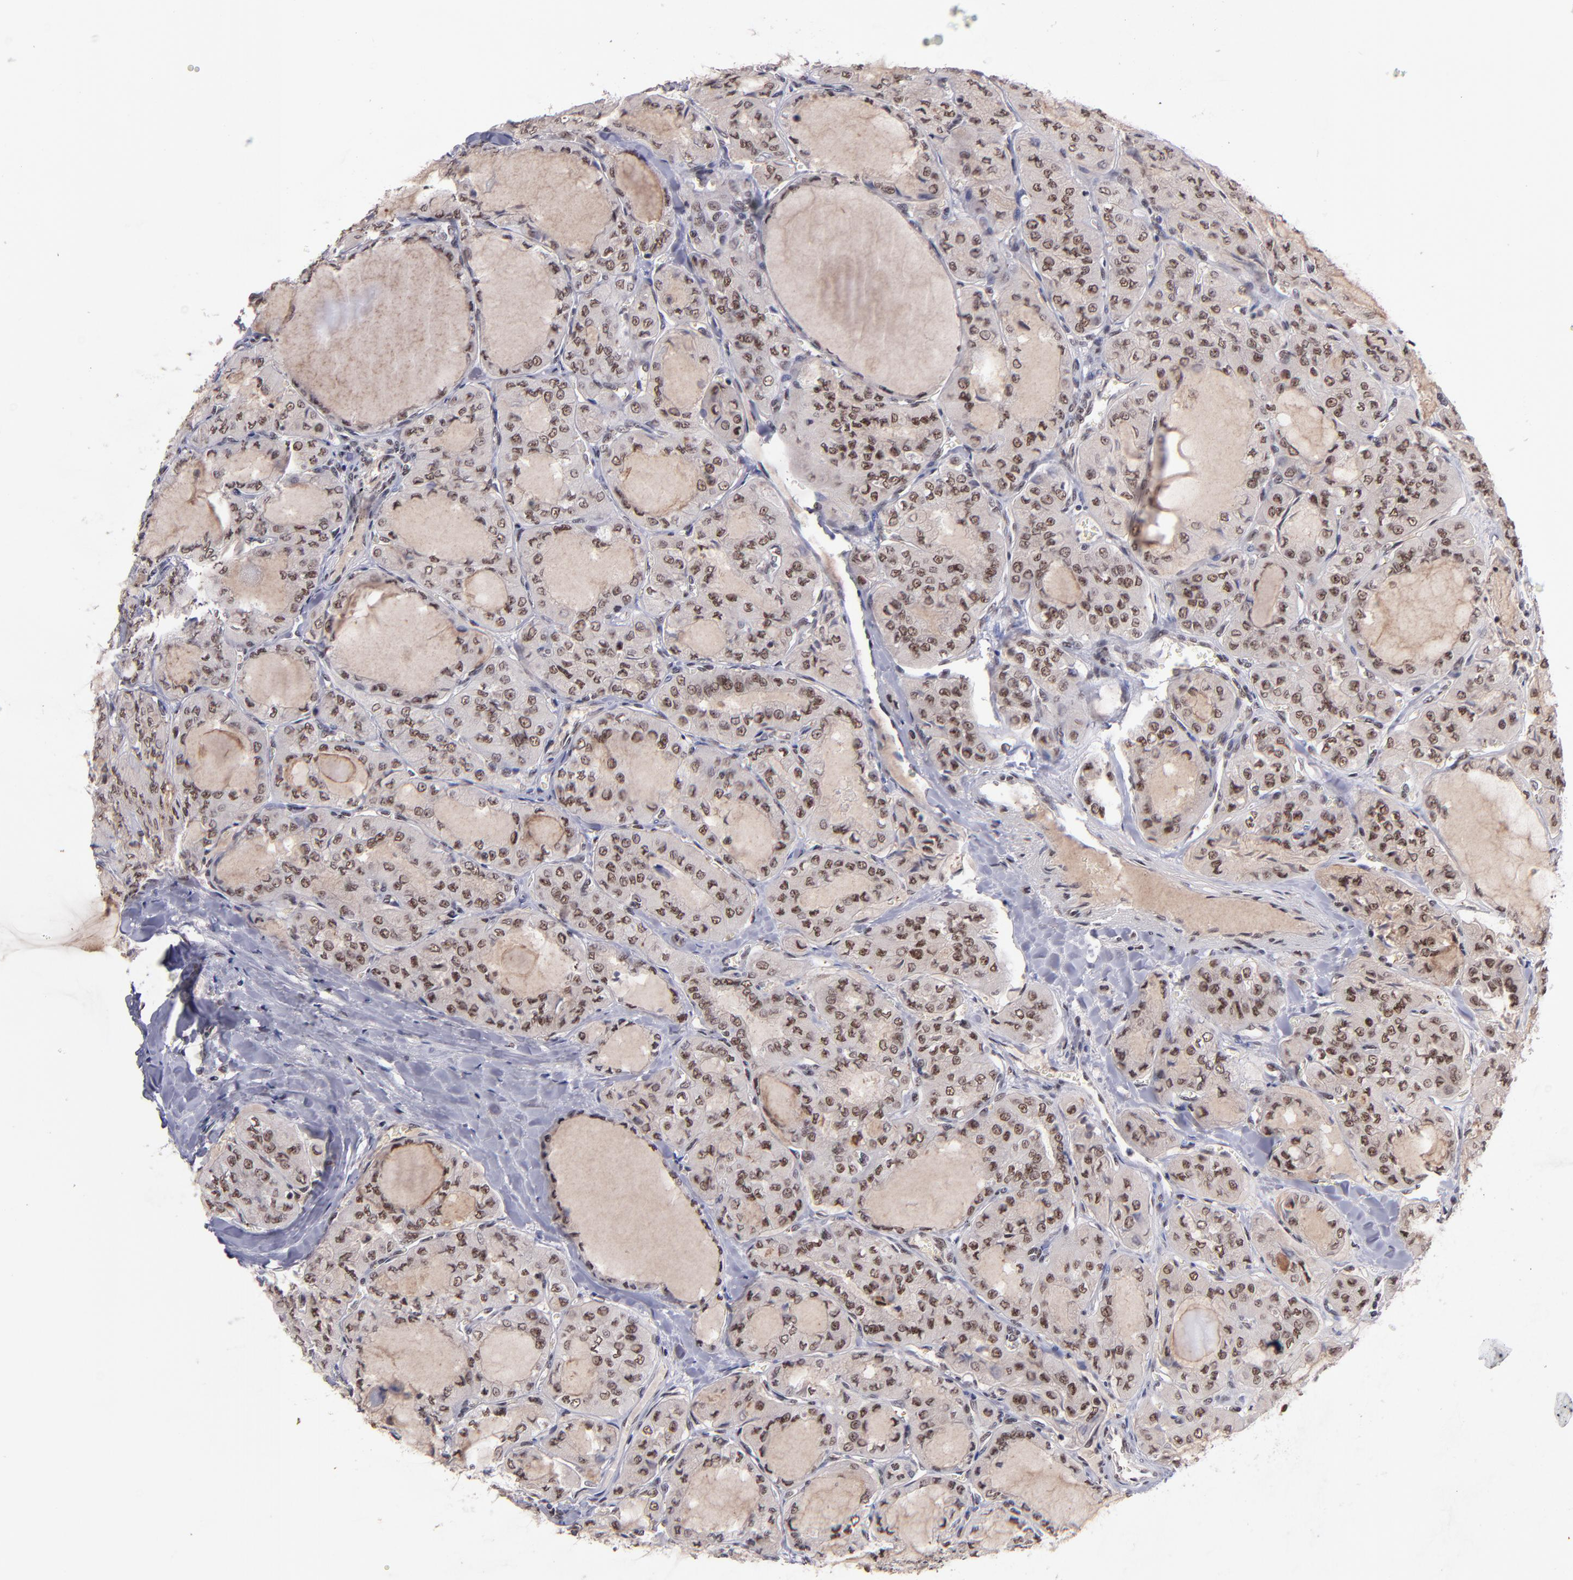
{"staining": {"intensity": "moderate", "quantity": ">75%", "location": "nuclear"}, "tissue": "thyroid cancer", "cell_type": "Tumor cells", "image_type": "cancer", "snomed": [{"axis": "morphology", "description": "Papillary adenocarcinoma, NOS"}, {"axis": "topography", "description": "Thyroid gland"}], "caption": "Immunohistochemistry of thyroid cancer exhibits medium levels of moderate nuclear expression in approximately >75% of tumor cells.", "gene": "EP300", "patient": {"sex": "male", "age": 20}}